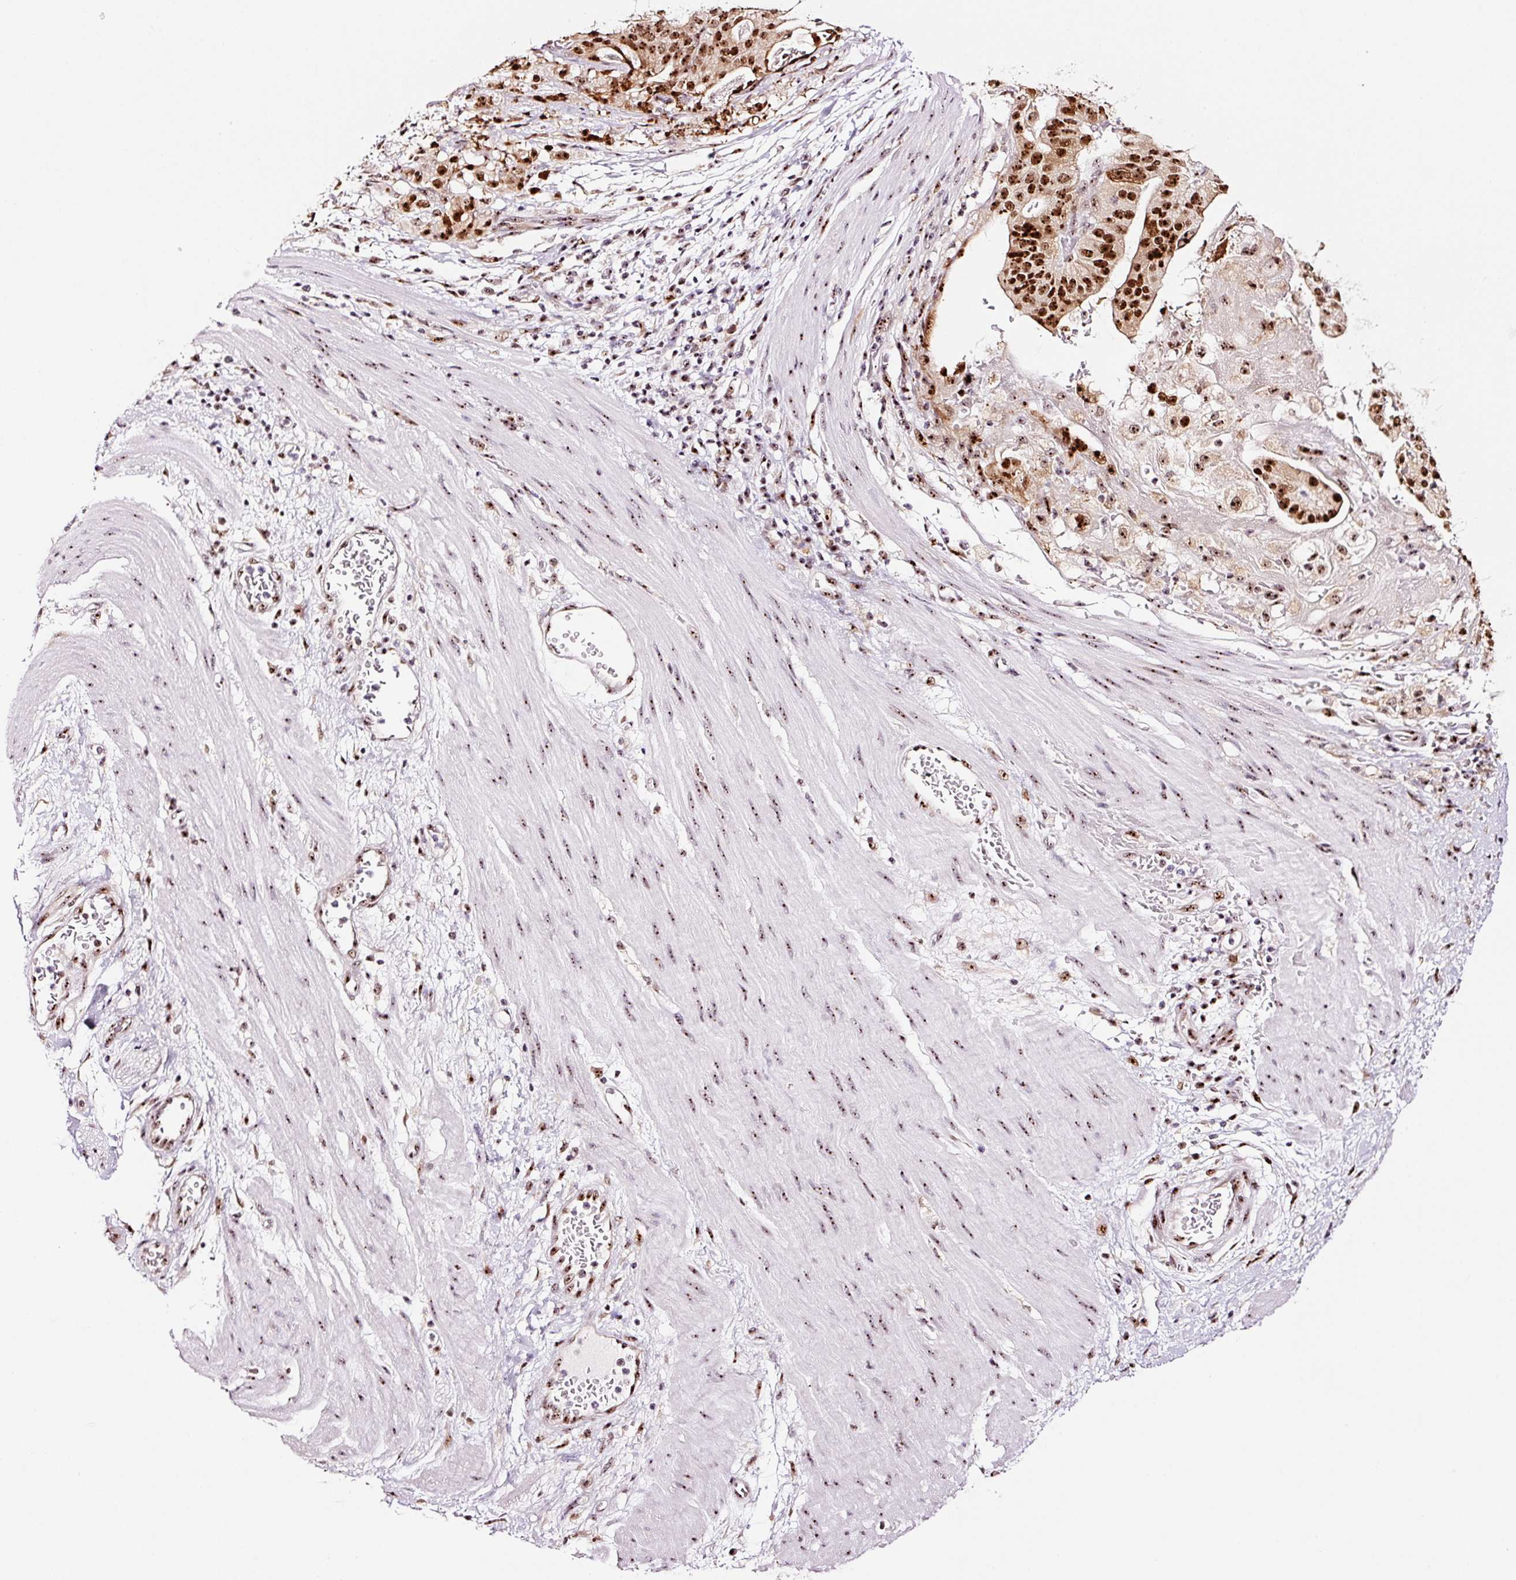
{"staining": {"intensity": "moderate", "quantity": ">75%", "location": "nuclear"}, "tissue": "stomach cancer", "cell_type": "Tumor cells", "image_type": "cancer", "snomed": [{"axis": "morphology", "description": "Adenocarcinoma, NOS"}, {"axis": "topography", "description": "Stomach"}], "caption": "Brown immunohistochemical staining in adenocarcinoma (stomach) exhibits moderate nuclear expression in about >75% of tumor cells.", "gene": "GNL3", "patient": {"sex": "male", "age": 48}}